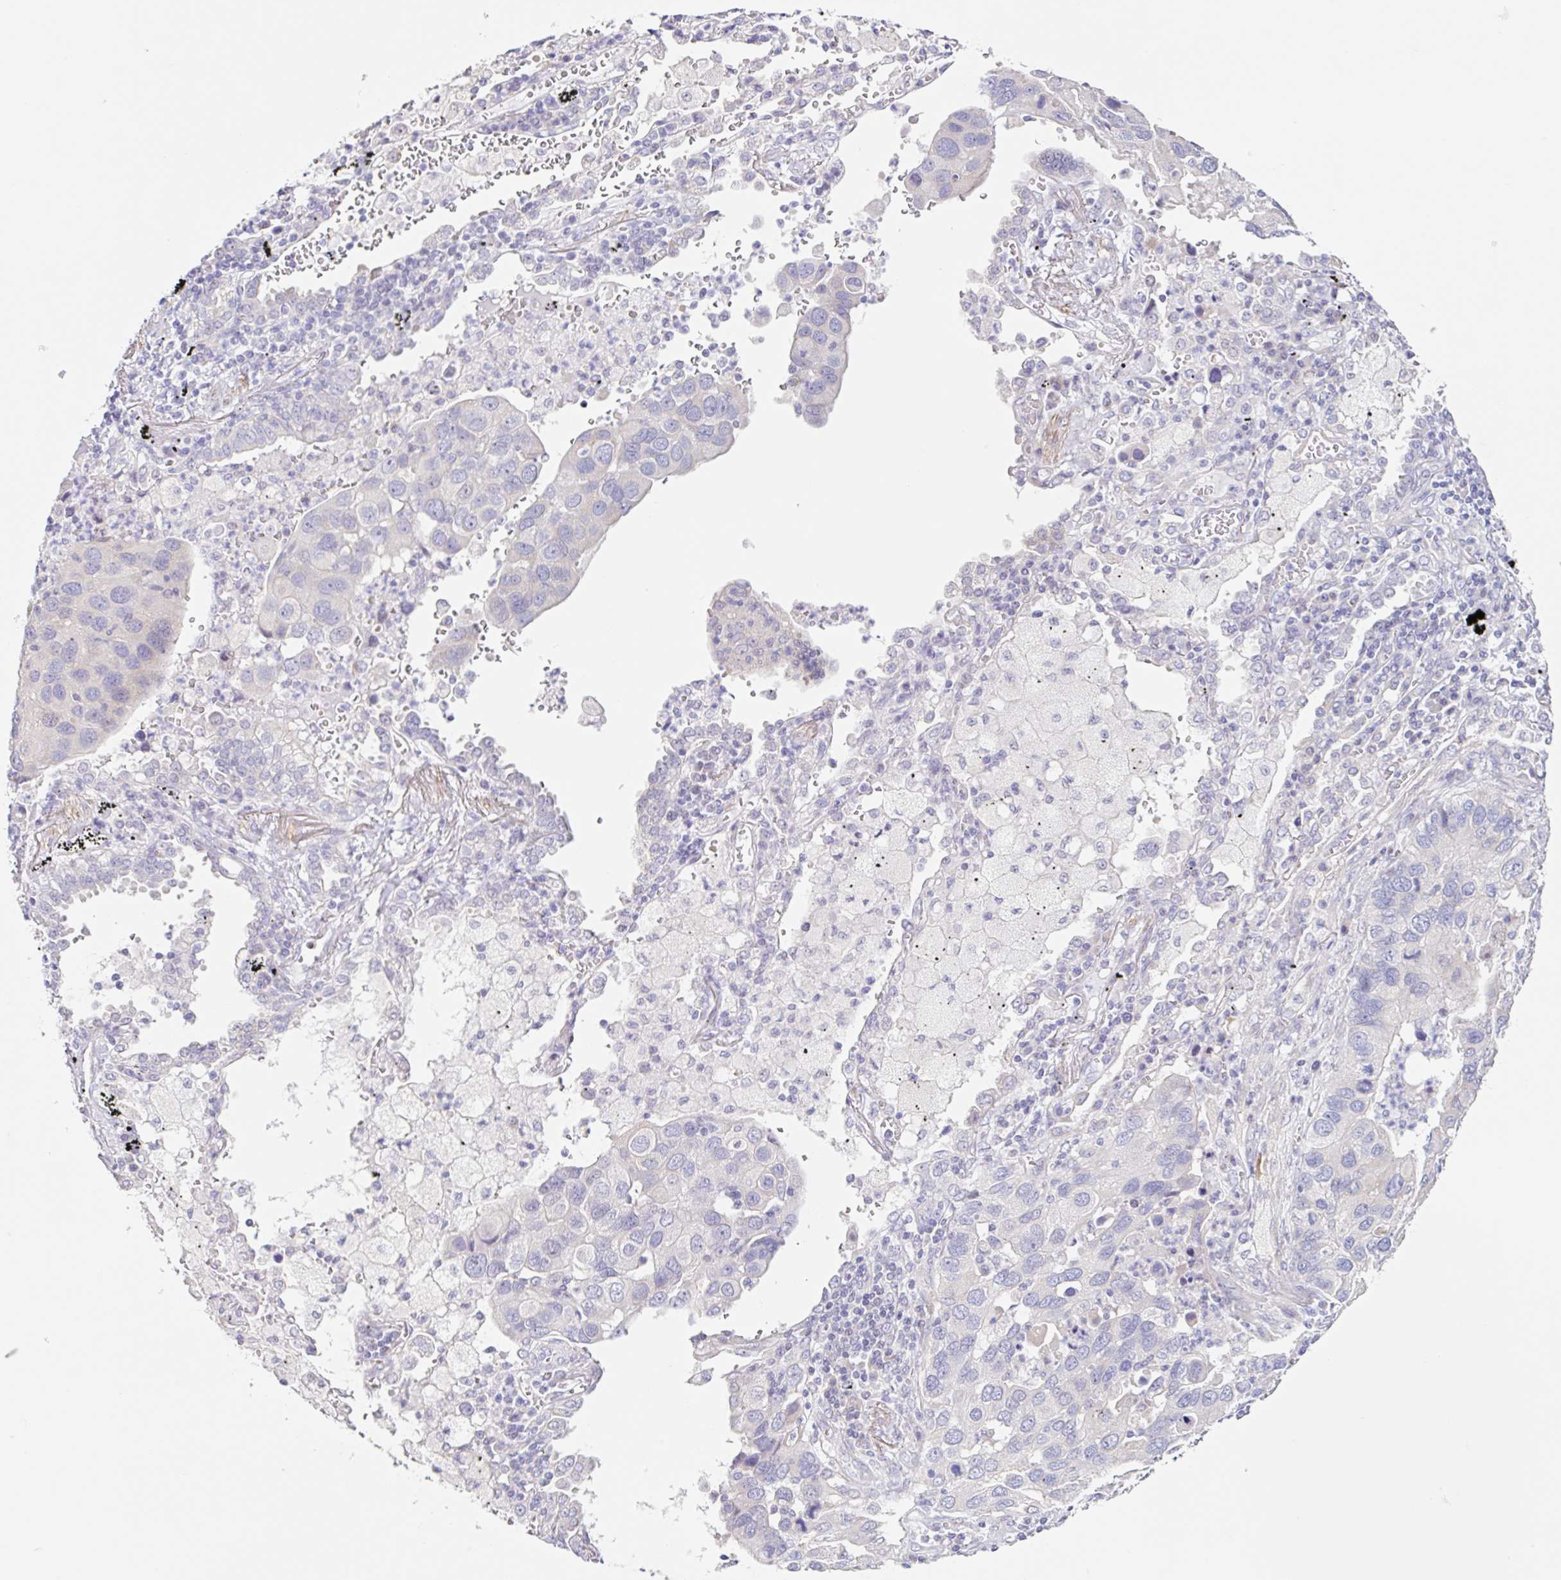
{"staining": {"intensity": "negative", "quantity": "none", "location": "none"}, "tissue": "lung cancer", "cell_type": "Tumor cells", "image_type": "cancer", "snomed": [{"axis": "morphology", "description": "Aneuploidy"}, {"axis": "morphology", "description": "Adenocarcinoma, NOS"}, {"axis": "topography", "description": "Lymph node"}, {"axis": "topography", "description": "Lung"}], "caption": "The image displays no significant staining in tumor cells of lung cancer. Nuclei are stained in blue.", "gene": "DCAF17", "patient": {"sex": "female", "age": 74}}